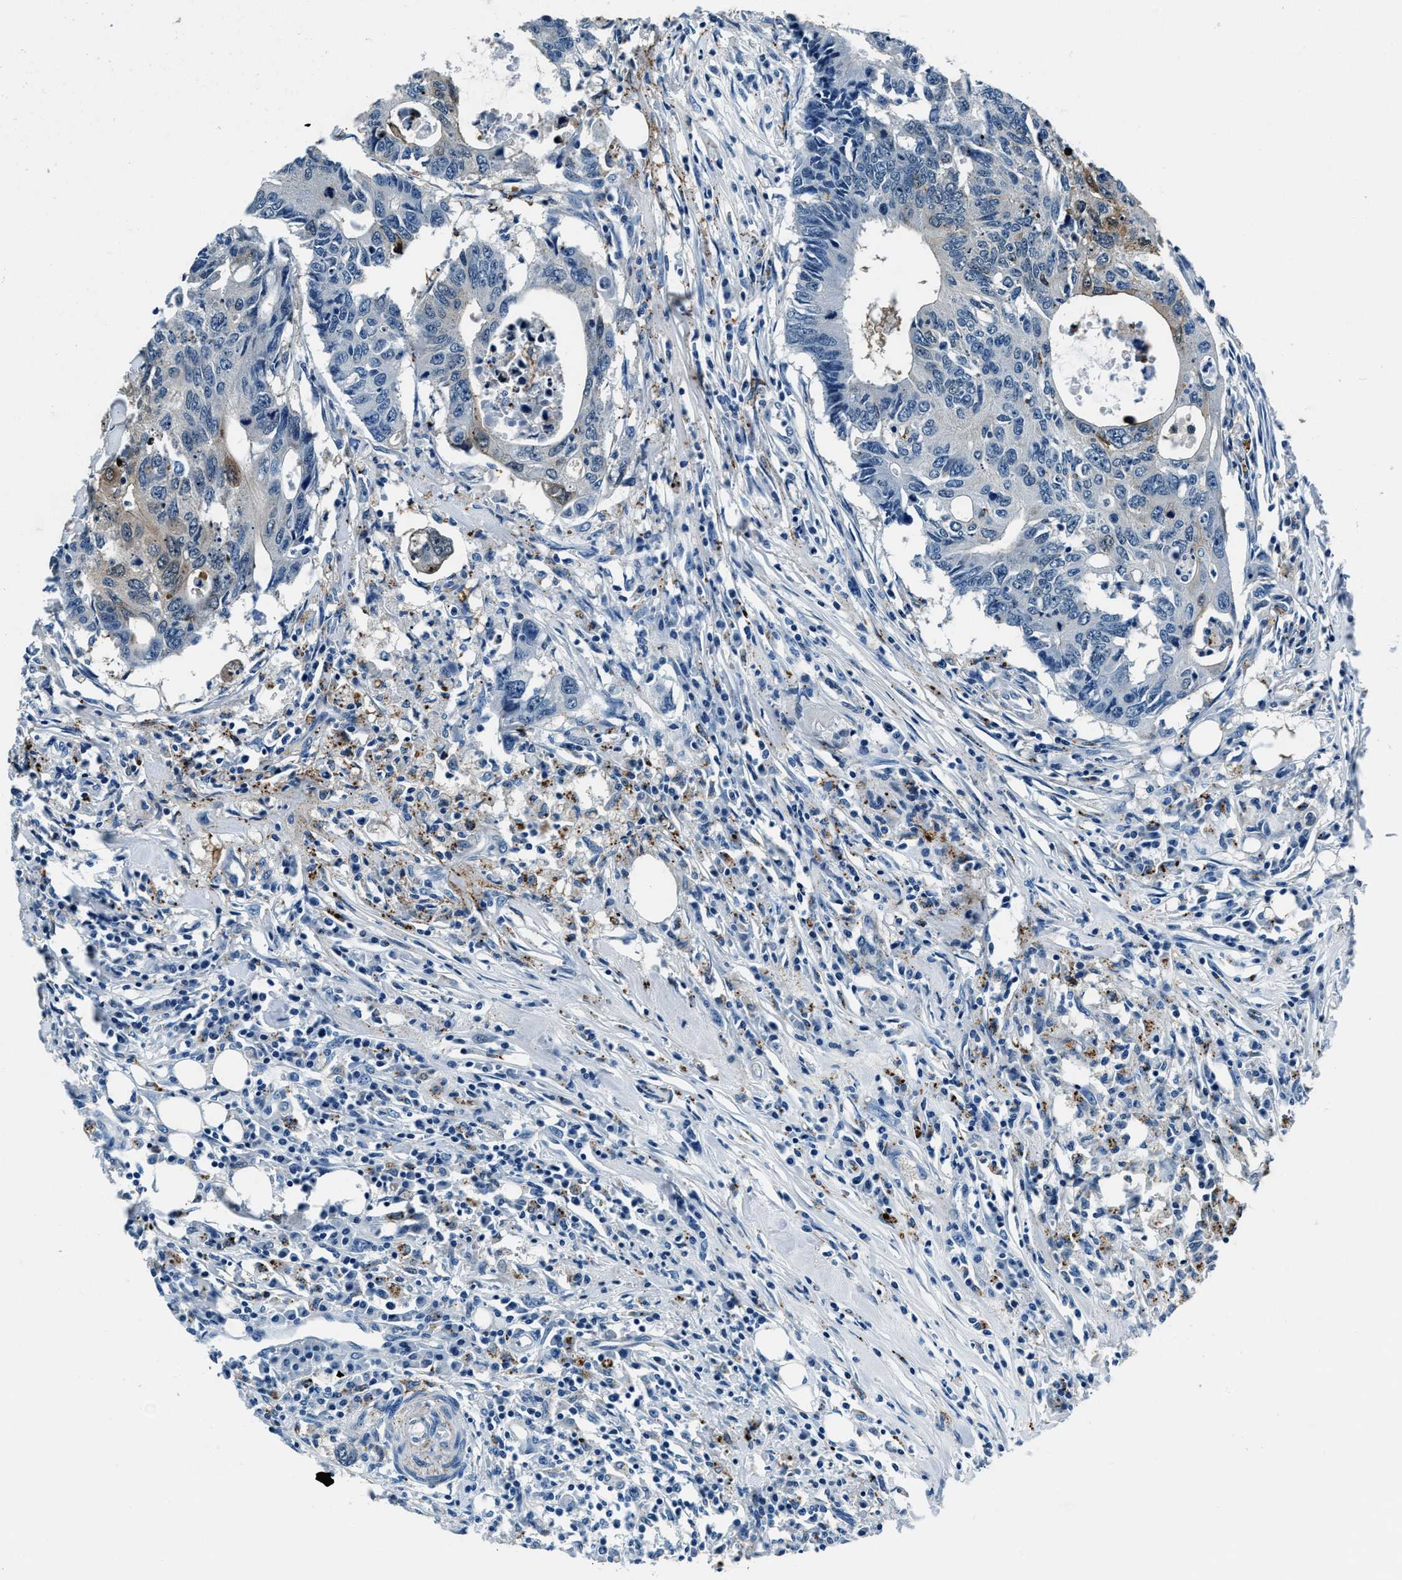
{"staining": {"intensity": "weak", "quantity": "<25%", "location": "cytoplasmic/membranous"}, "tissue": "colorectal cancer", "cell_type": "Tumor cells", "image_type": "cancer", "snomed": [{"axis": "morphology", "description": "Adenocarcinoma, NOS"}, {"axis": "topography", "description": "Colon"}], "caption": "Tumor cells show no significant protein expression in colorectal cancer.", "gene": "PTPDC1", "patient": {"sex": "male", "age": 71}}